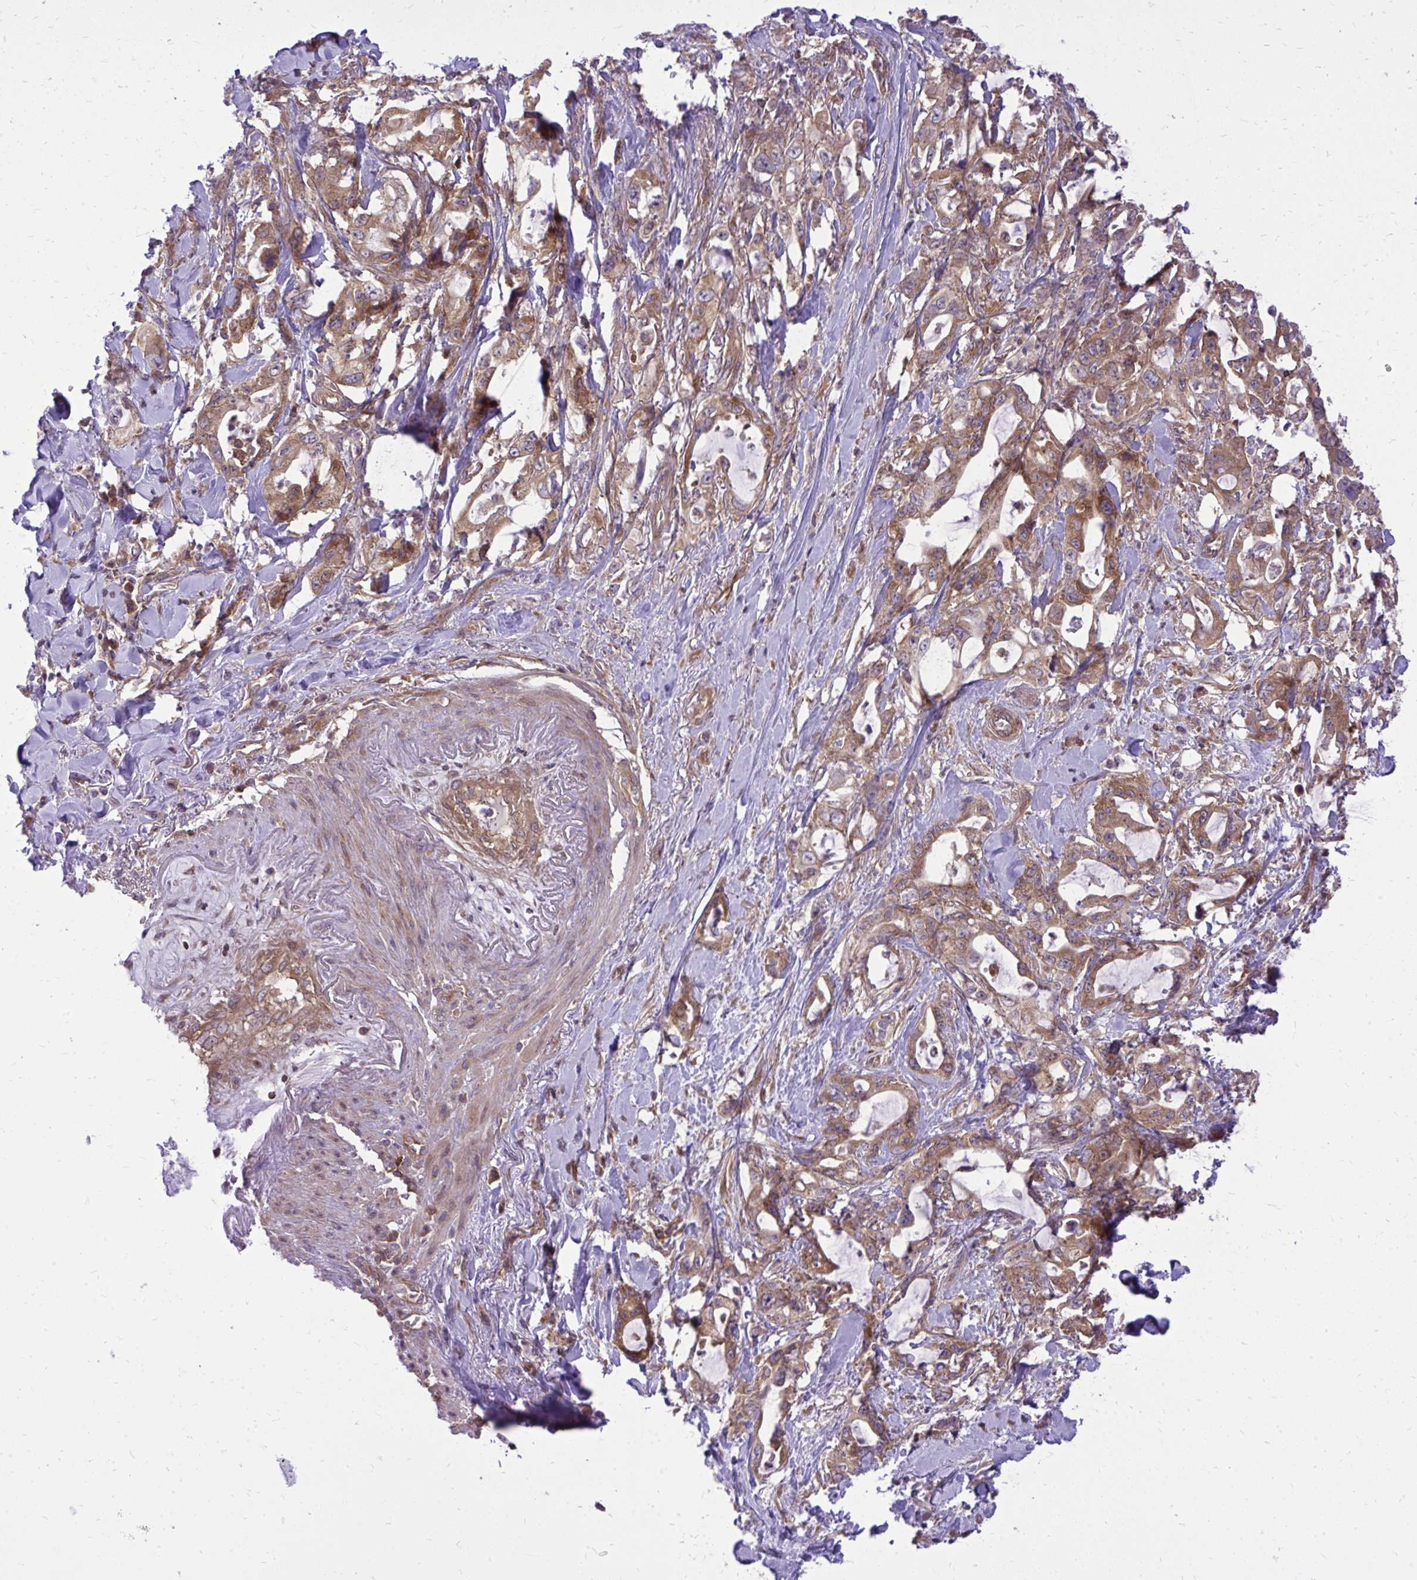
{"staining": {"intensity": "moderate", "quantity": ">75%", "location": "cytoplasmic/membranous"}, "tissue": "pancreatic cancer", "cell_type": "Tumor cells", "image_type": "cancer", "snomed": [{"axis": "morphology", "description": "Adenocarcinoma, NOS"}, {"axis": "topography", "description": "Pancreas"}], "caption": "A brown stain labels moderate cytoplasmic/membranous positivity of a protein in human pancreatic adenocarcinoma tumor cells. The staining was performed using DAB, with brown indicating positive protein expression. Nuclei are stained blue with hematoxylin.", "gene": "PPP5C", "patient": {"sex": "female", "age": 61}}